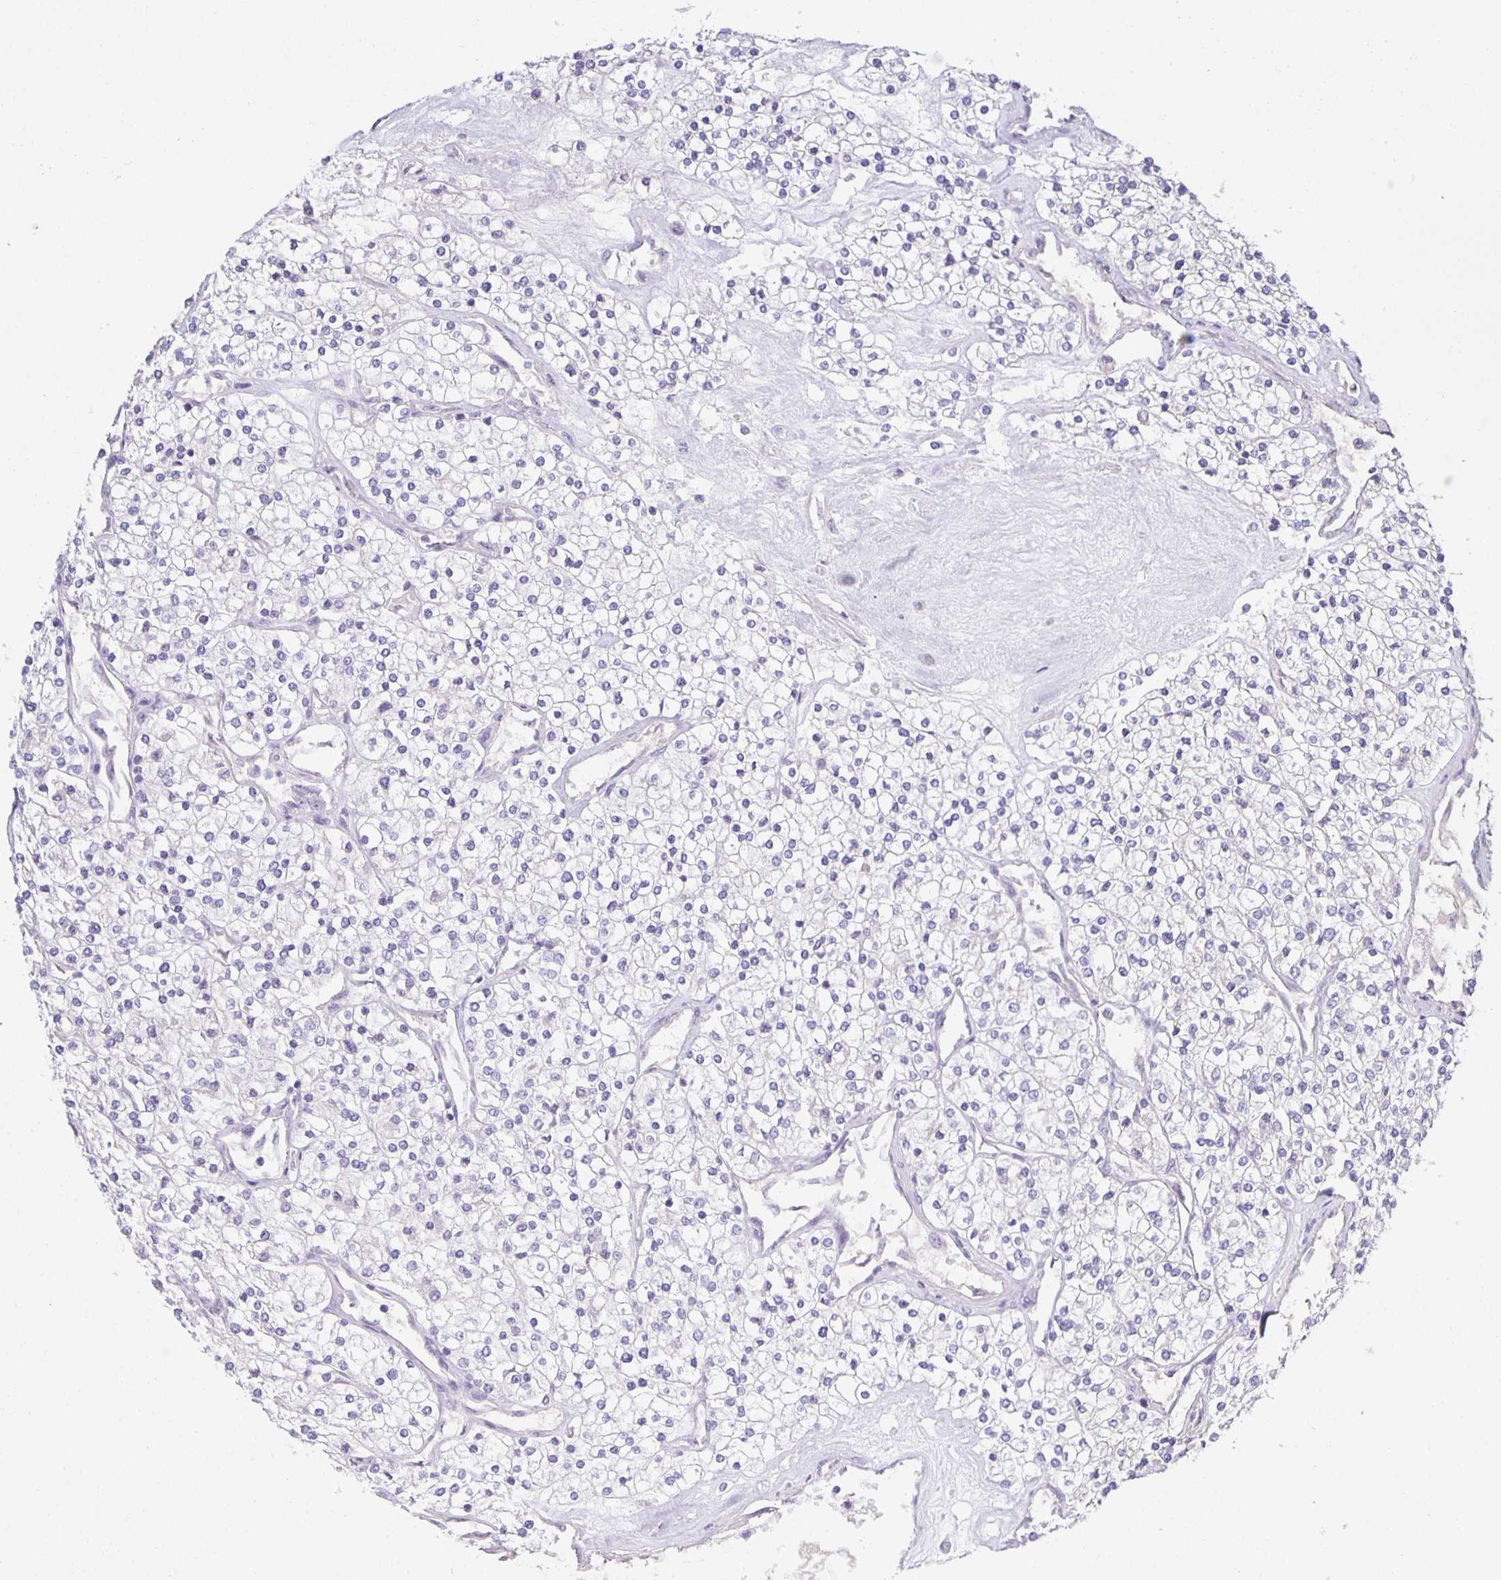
{"staining": {"intensity": "negative", "quantity": "none", "location": "none"}, "tissue": "renal cancer", "cell_type": "Tumor cells", "image_type": "cancer", "snomed": [{"axis": "morphology", "description": "Adenocarcinoma, NOS"}, {"axis": "topography", "description": "Kidney"}], "caption": "This micrograph is of renal cancer (adenocarcinoma) stained with immunohistochemistry (IHC) to label a protein in brown with the nuclei are counter-stained blue. There is no positivity in tumor cells. (IHC, brightfield microscopy, high magnification).", "gene": "PTPN3", "patient": {"sex": "male", "age": 80}}